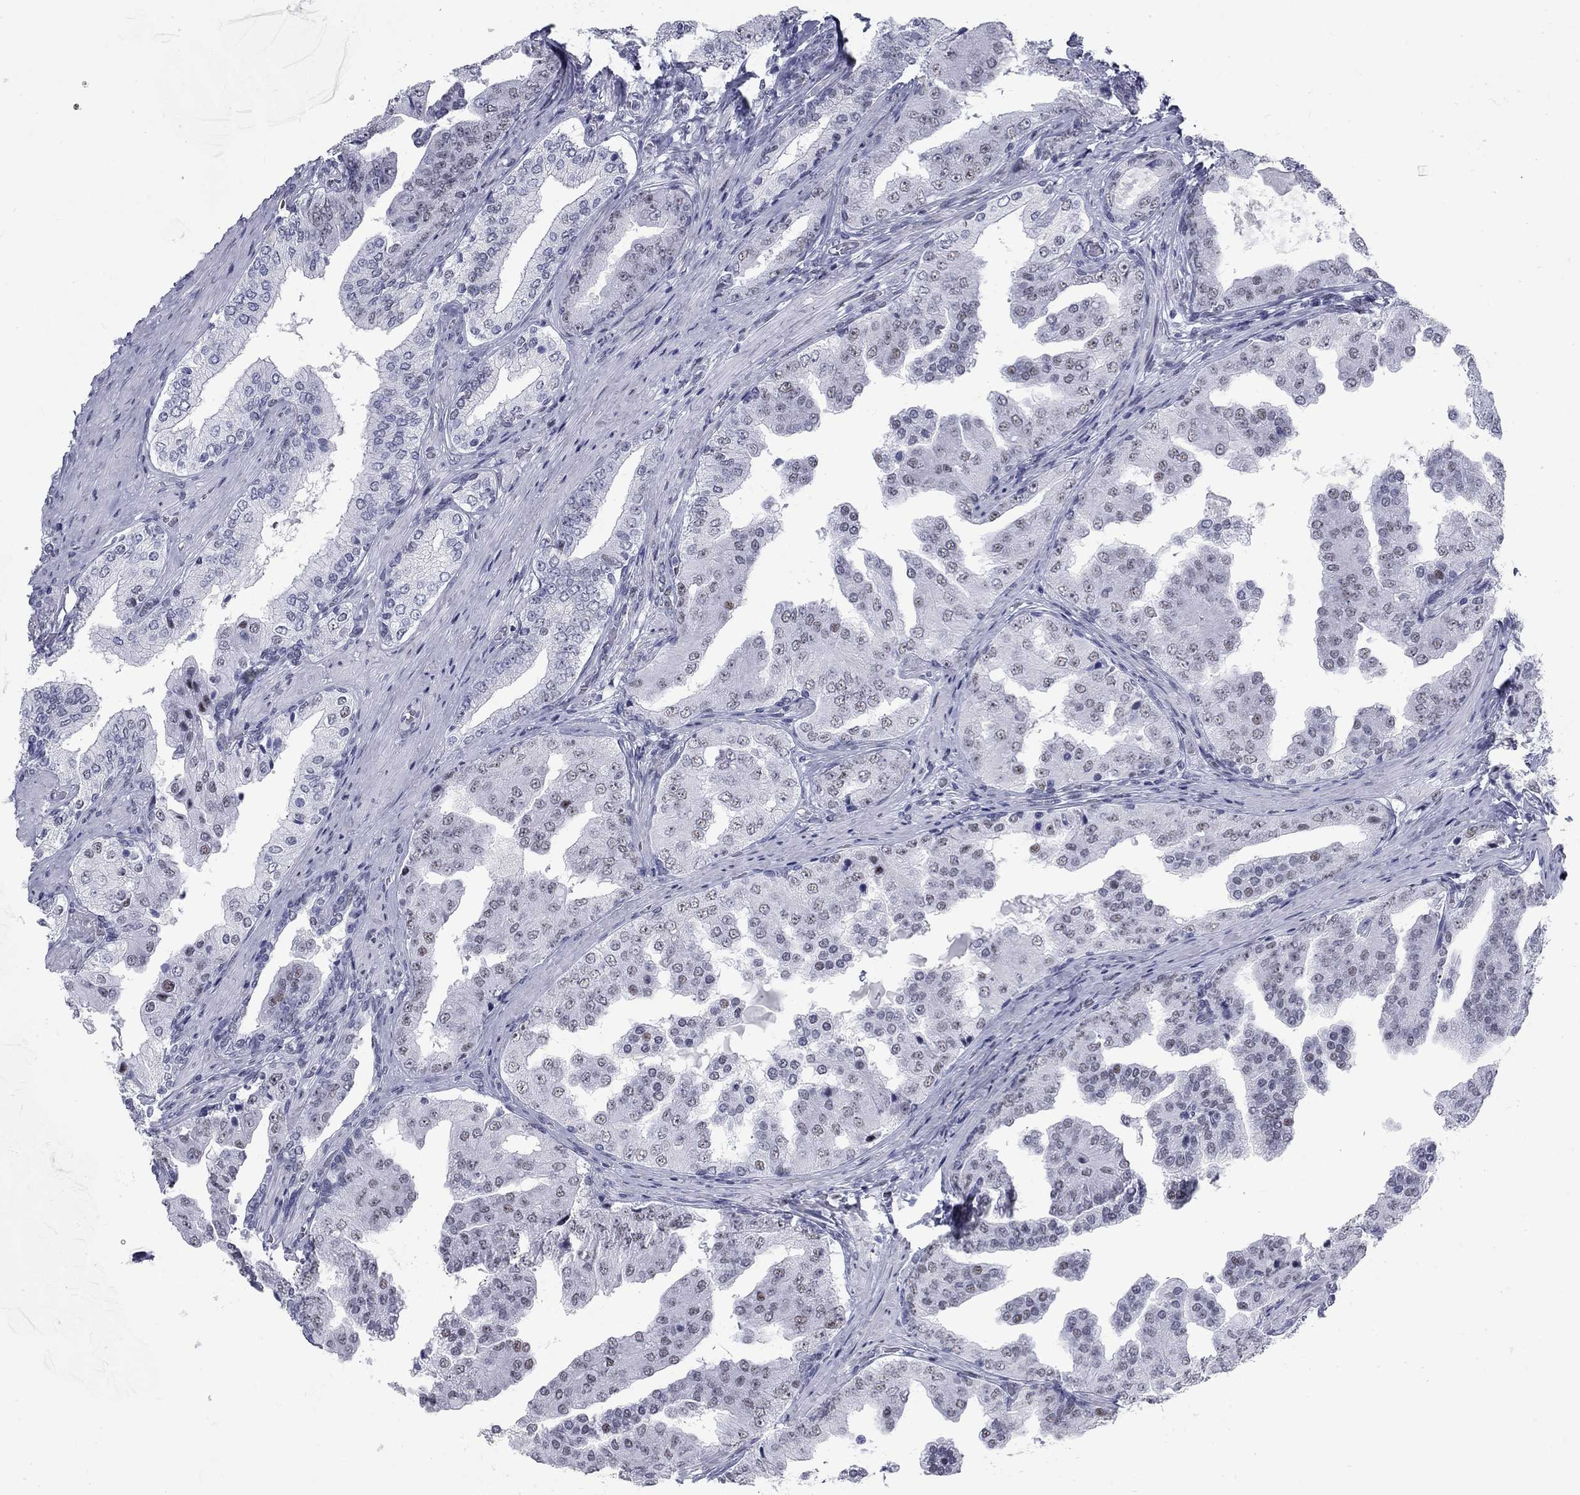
{"staining": {"intensity": "negative", "quantity": "none", "location": "none"}, "tissue": "prostate cancer", "cell_type": "Tumor cells", "image_type": "cancer", "snomed": [{"axis": "morphology", "description": "Adenocarcinoma, Low grade"}, {"axis": "topography", "description": "Prostate and seminal vesicle, NOS"}], "caption": "A high-resolution photomicrograph shows immunohistochemistry staining of prostate cancer, which demonstrates no significant positivity in tumor cells.", "gene": "ASF1B", "patient": {"sex": "male", "age": 61}}